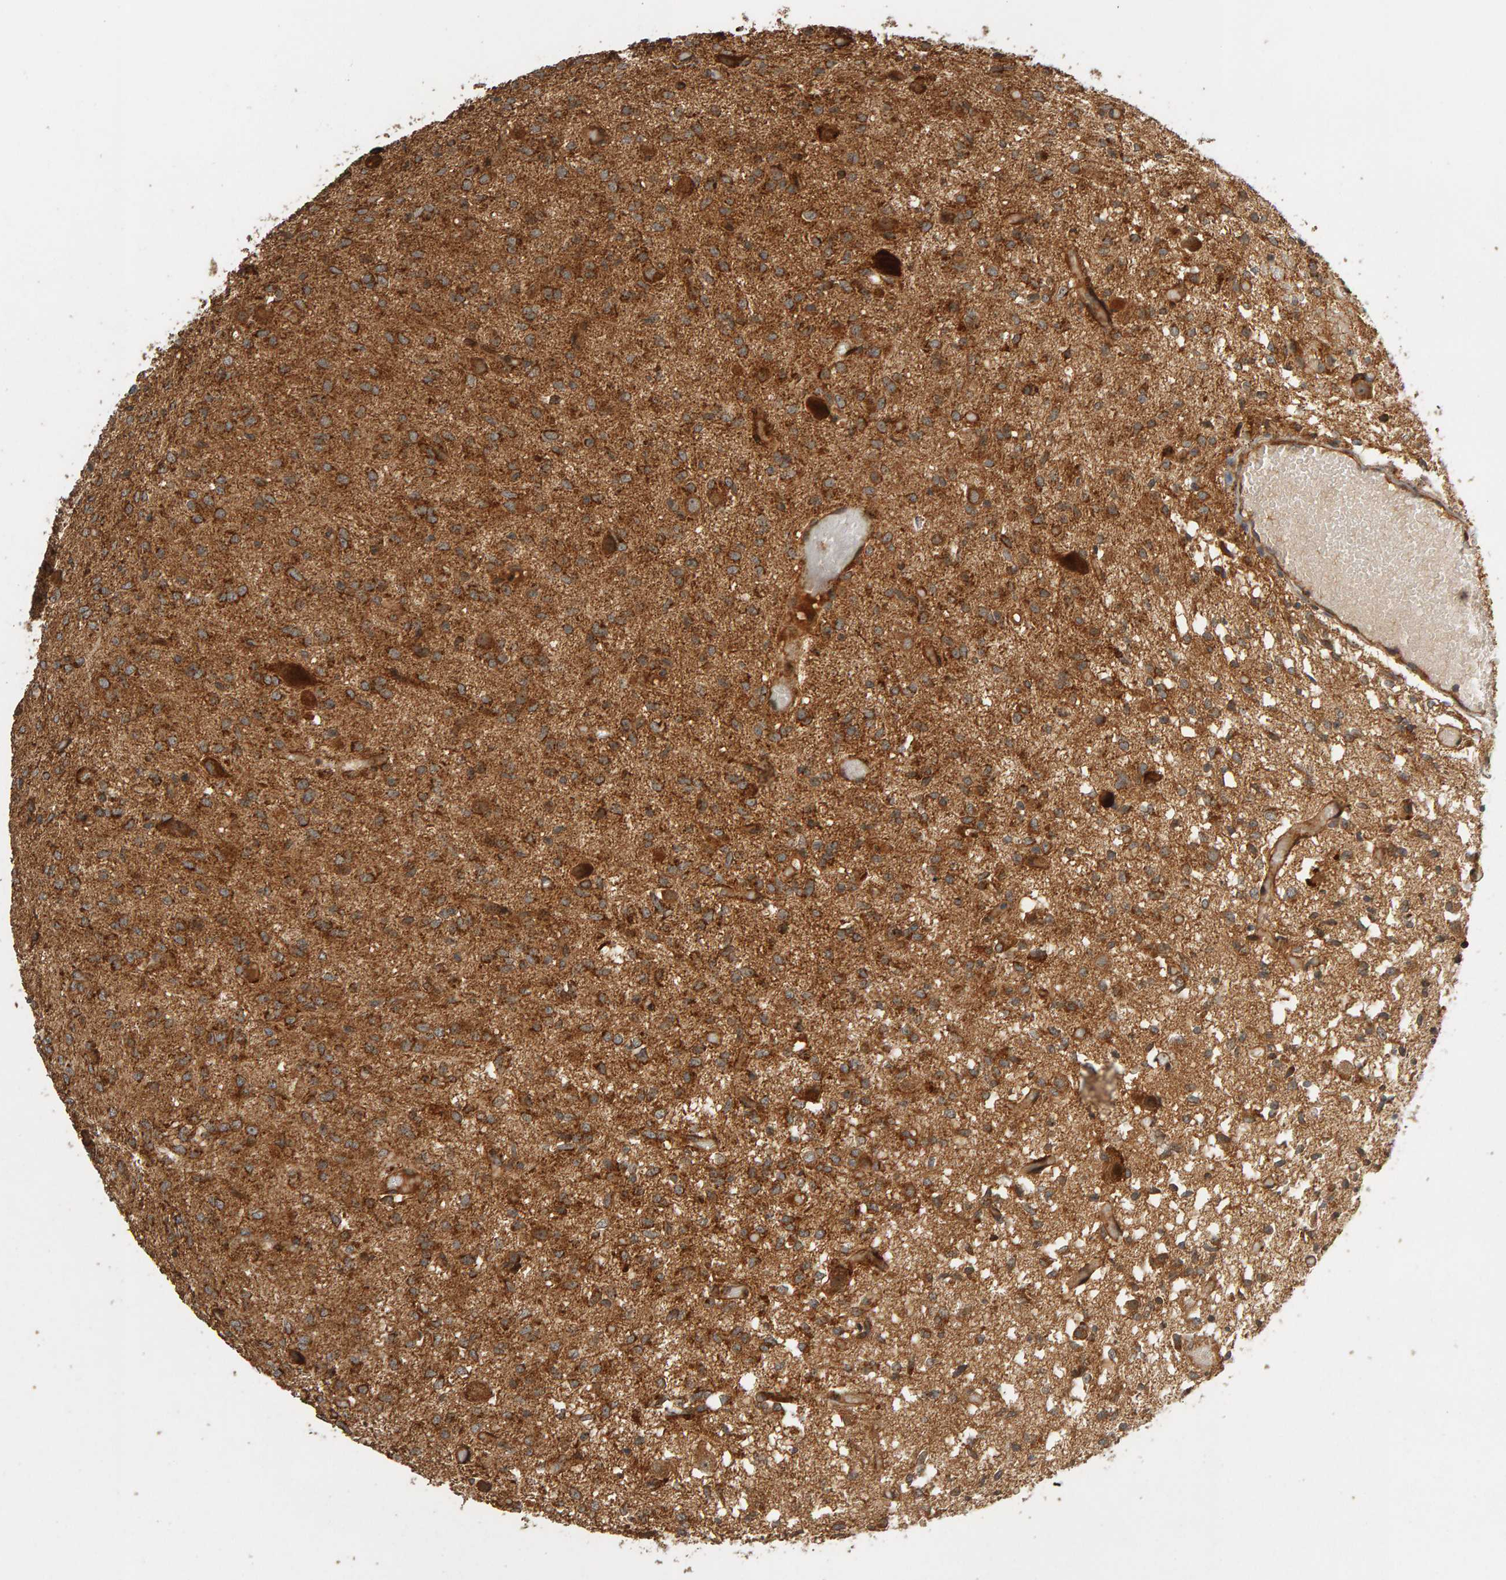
{"staining": {"intensity": "strong", "quantity": ">75%", "location": "cytoplasmic/membranous"}, "tissue": "glioma", "cell_type": "Tumor cells", "image_type": "cancer", "snomed": [{"axis": "morphology", "description": "Glioma, malignant, High grade"}, {"axis": "topography", "description": "Brain"}], "caption": "About >75% of tumor cells in malignant glioma (high-grade) show strong cytoplasmic/membranous protein staining as visualized by brown immunohistochemical staining.", "gene": "ZFAND1", "patient": {"sex": "female", "age": 59}}